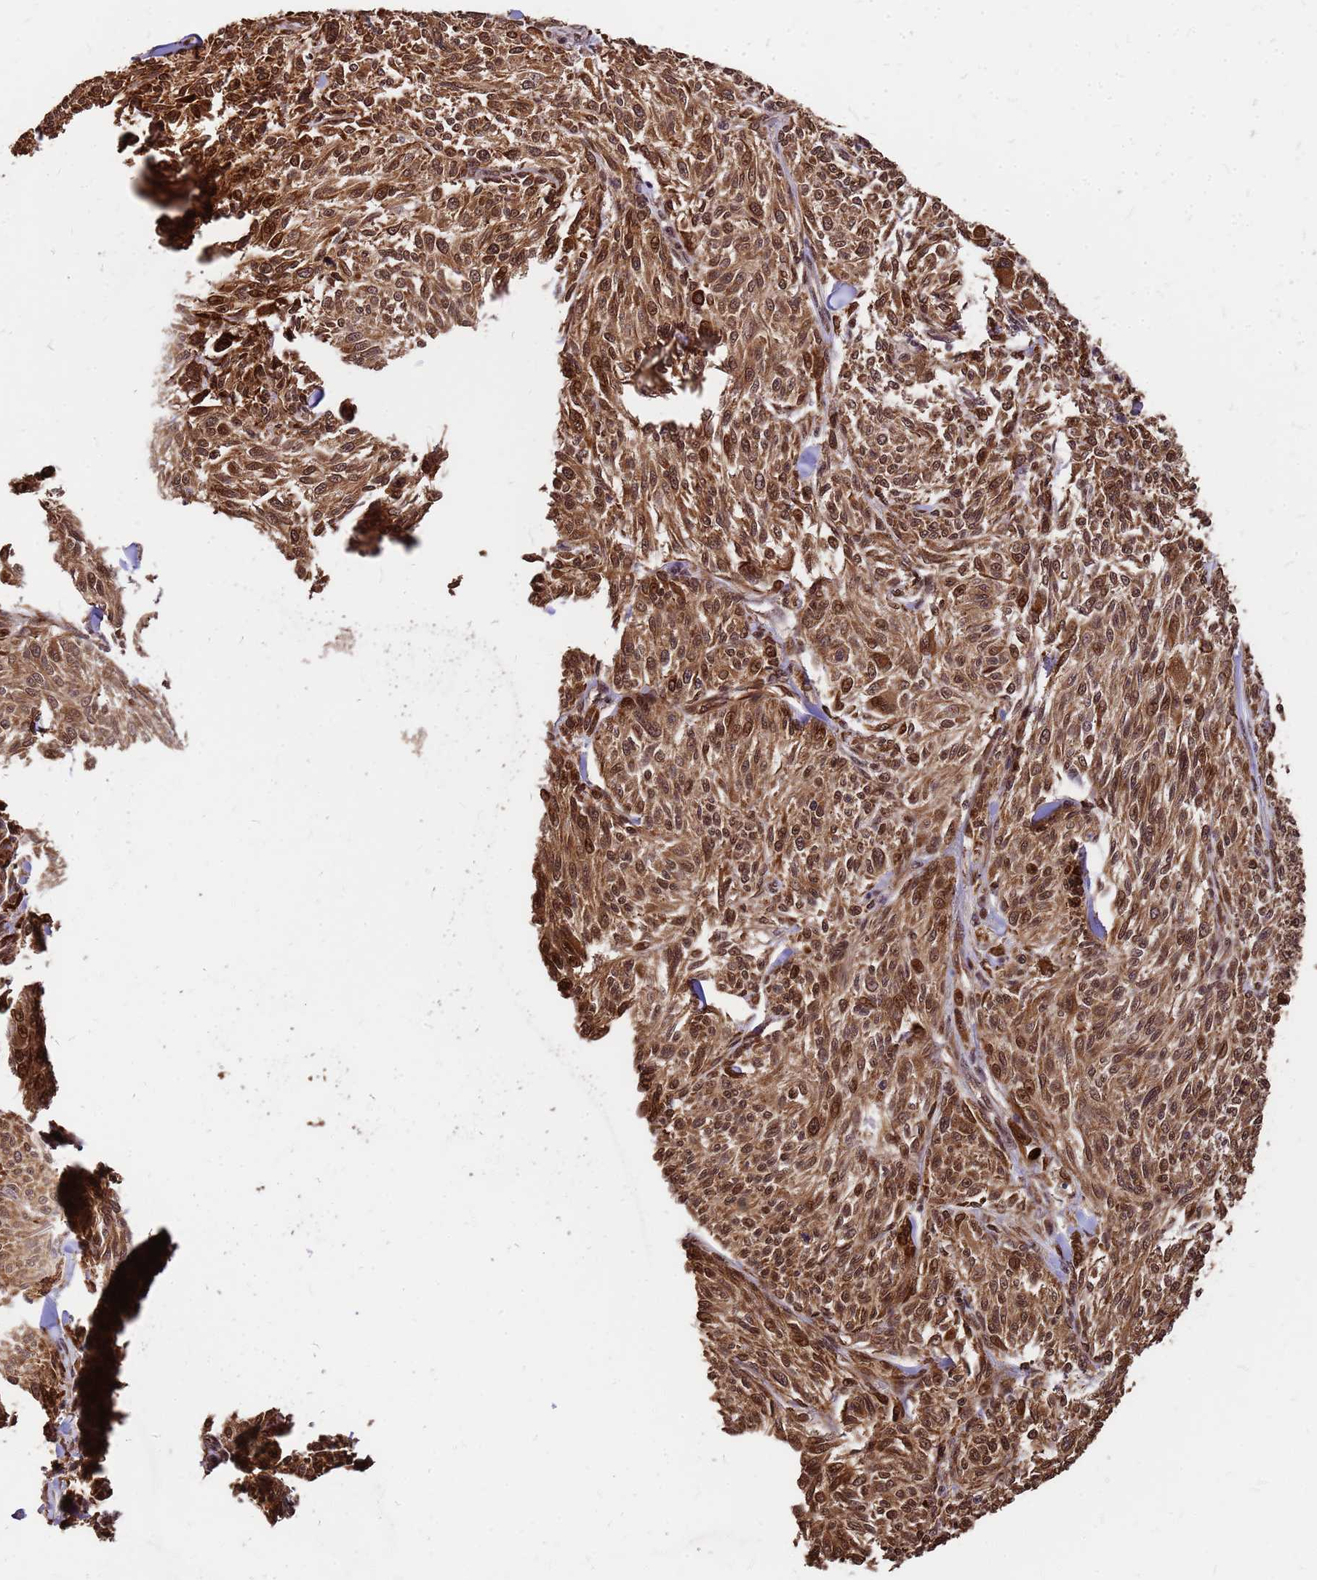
{"staining": {"intensity": "moderate", "quantity": ">75%", "location": "cytoplasmic/membranous,nuclear"}, "tissue": "melanoma", "cell_type": "Tumor cells", "image_type": "cancer", "snomed": [{"axis": "morphology", "description": "Malignant melanoma, NOS"}, {"axis": "topography", "description": "Skin of trunk"}], "caption": "There is medium levels of moderate cytoplasmic/membranous and nuclear positivity in tumor cells of malignant melanoma, as demonstrated by immunohistochemical staining (brown color).", "gene": "GPATCH8", "patient": {"sex": "male", "age": 71}}